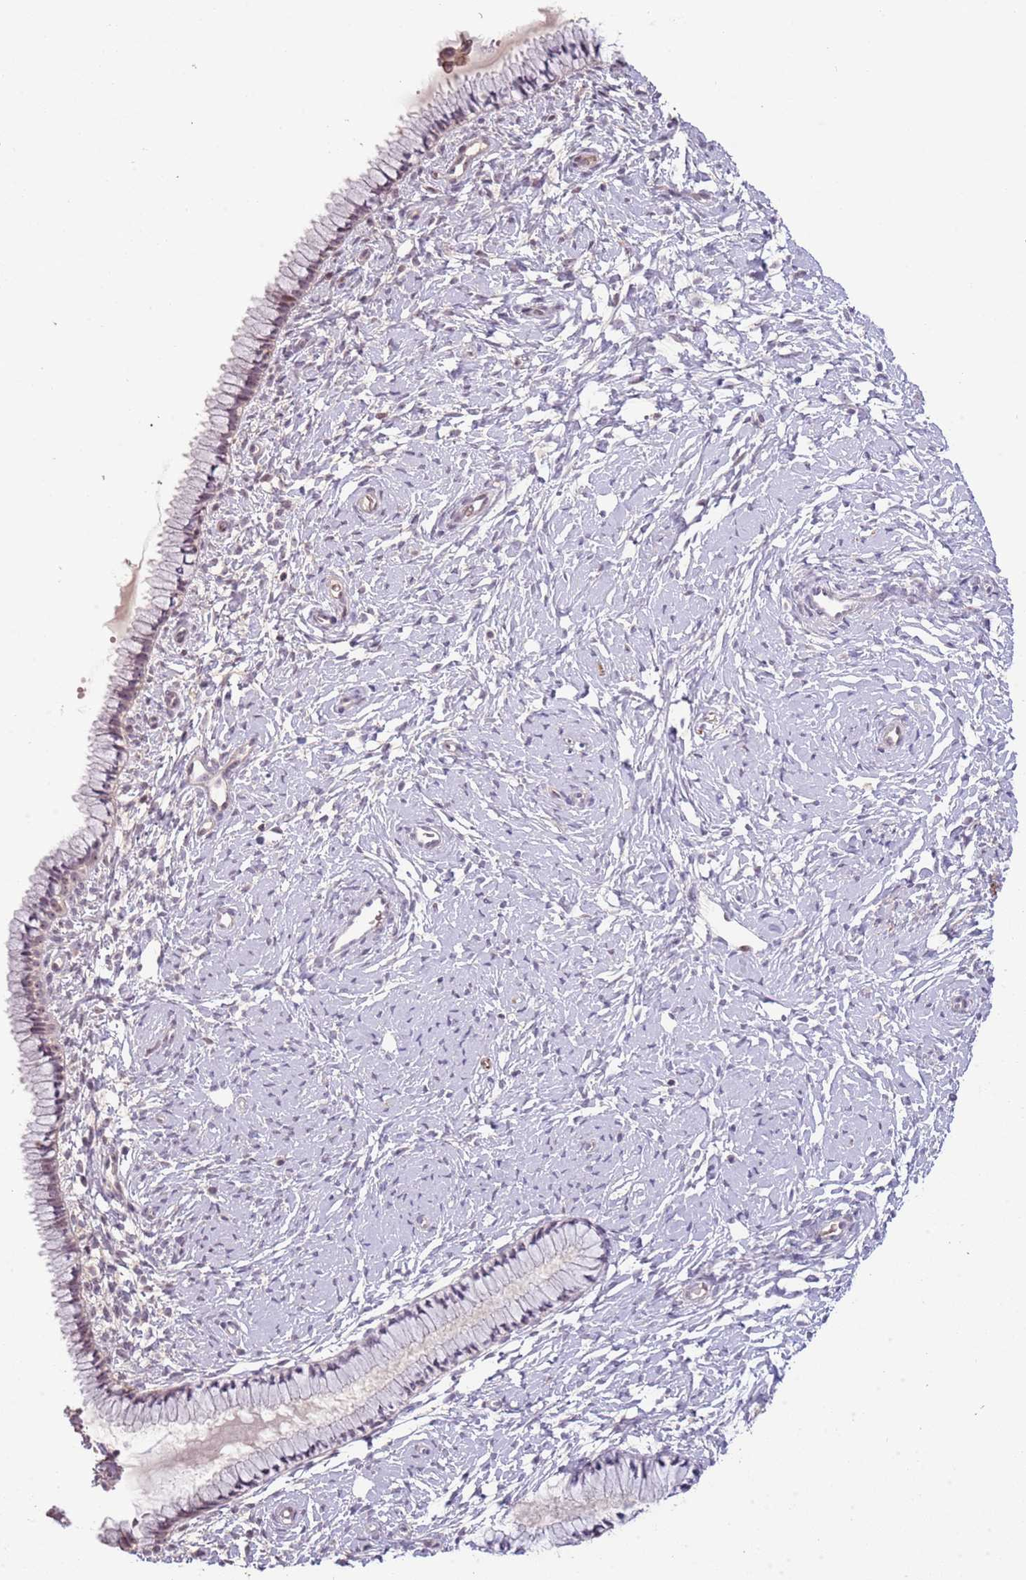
{"staining": {"intensity": "negative", "quantity": "none", "location": "none"}, "tissue": "cervix", "cell_type": "Glandular cells", "image_type": "normal", "snomed": [{"axis": "morphology", "description": "Normal tissue, NOS"}, {"axis": "topography", "description": "Cervix"}], "caption": "Human cervix stained for a protein using immunohistochemistry exhibits no staining in glandular cells.", "gene": "ADTRP", "patient": {"sex": "female", "age": 33}}